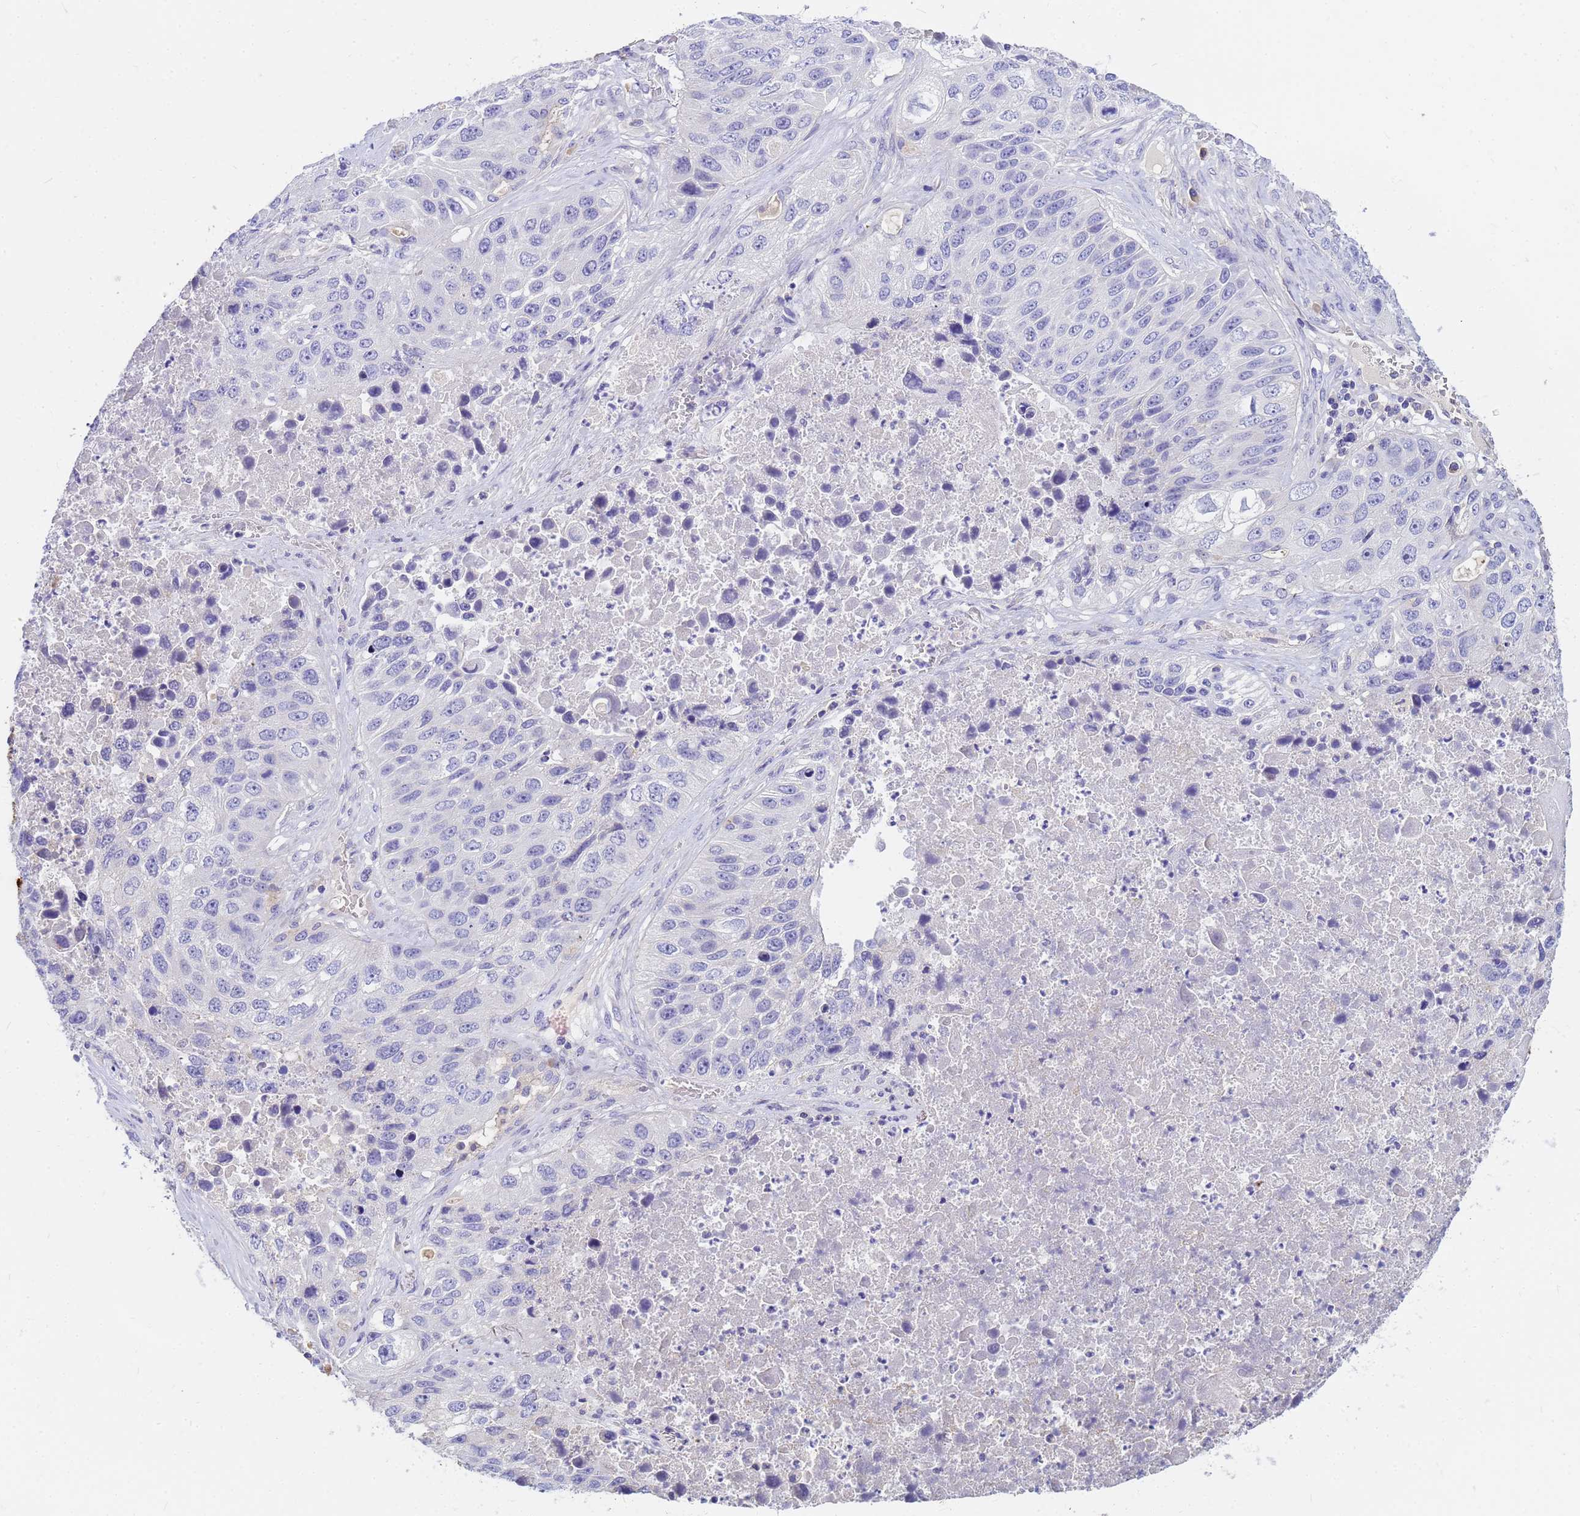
{"staining": {"intensity": "negative", "quantity": "none", "location": "none"}, "tissue": "lung cancer", "cell_type": "Tumor cells", "image_type": "cancer", "snomed": [{"axis": "morphology", "description": "Squamous cell carcinoma, NOS"}, {"axis": "topography", "description": "Lung"}], "caption": "Tumor cells show no significant protein staining in squamous cell carcinoma (lung).", "gene": "DPRX", "patient": {"sex": "male", "age": 61}}